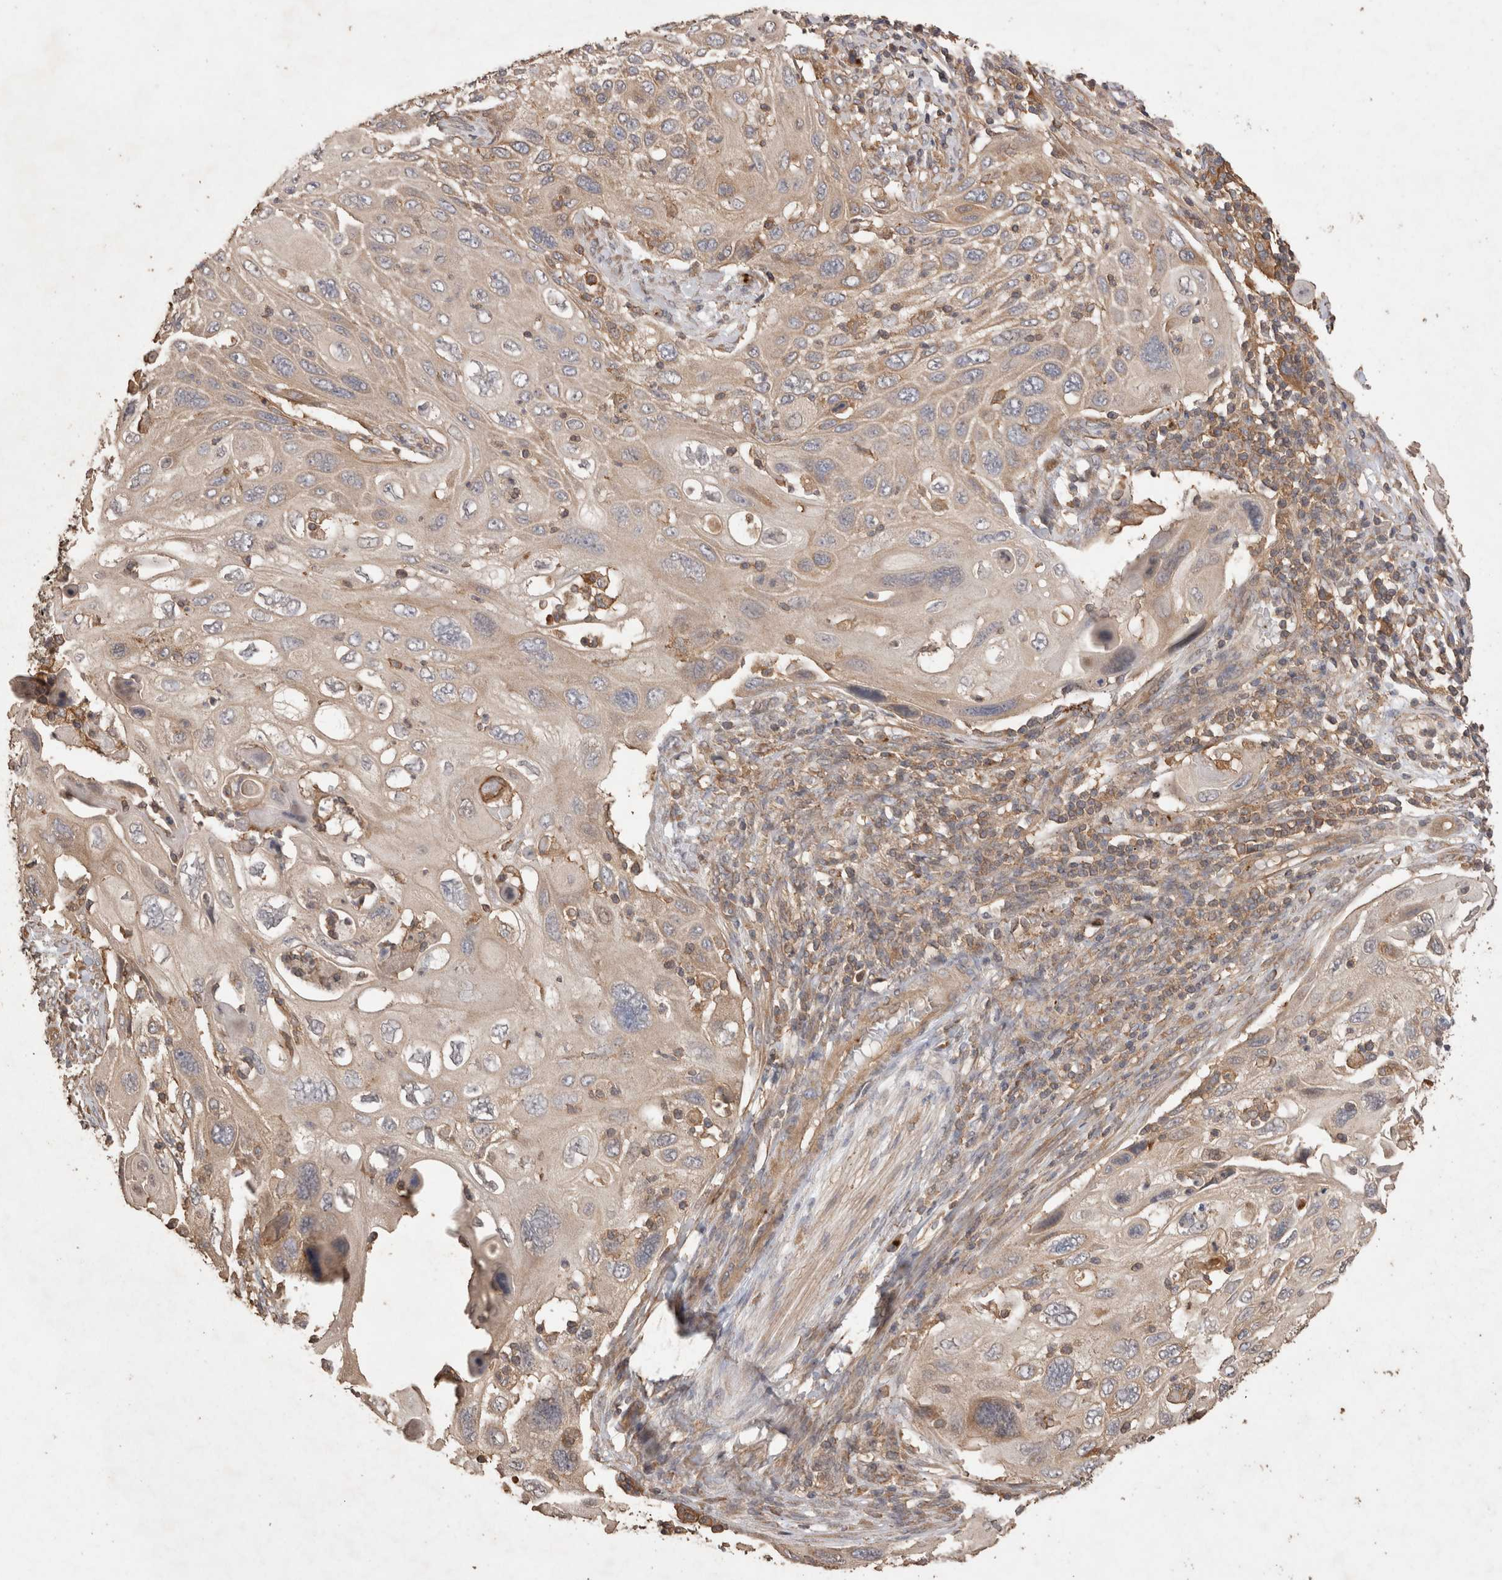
{"staining": {"intensity": "weak", "quantity": ">75%", "location": "cytoplasmic/membranous"}, "tissue": "cervical cancer", "cell_type": "Tumor cells", "image_type": "cancer", "snomed": [{"axis": "morphology", "description": "Squamous cell carcinoma, NOS"}, {"axis": "topography", "description": "Cervix"}], "caption": "There is low levels of weak cytoplasmic/membranous positivity in tumor cells of cervical squamous cell carcinoma, as demonstrated by immunohistochemical staining (brown color).", "gene": "SNX31", "patient": {"sex": "female", "age": 70}}